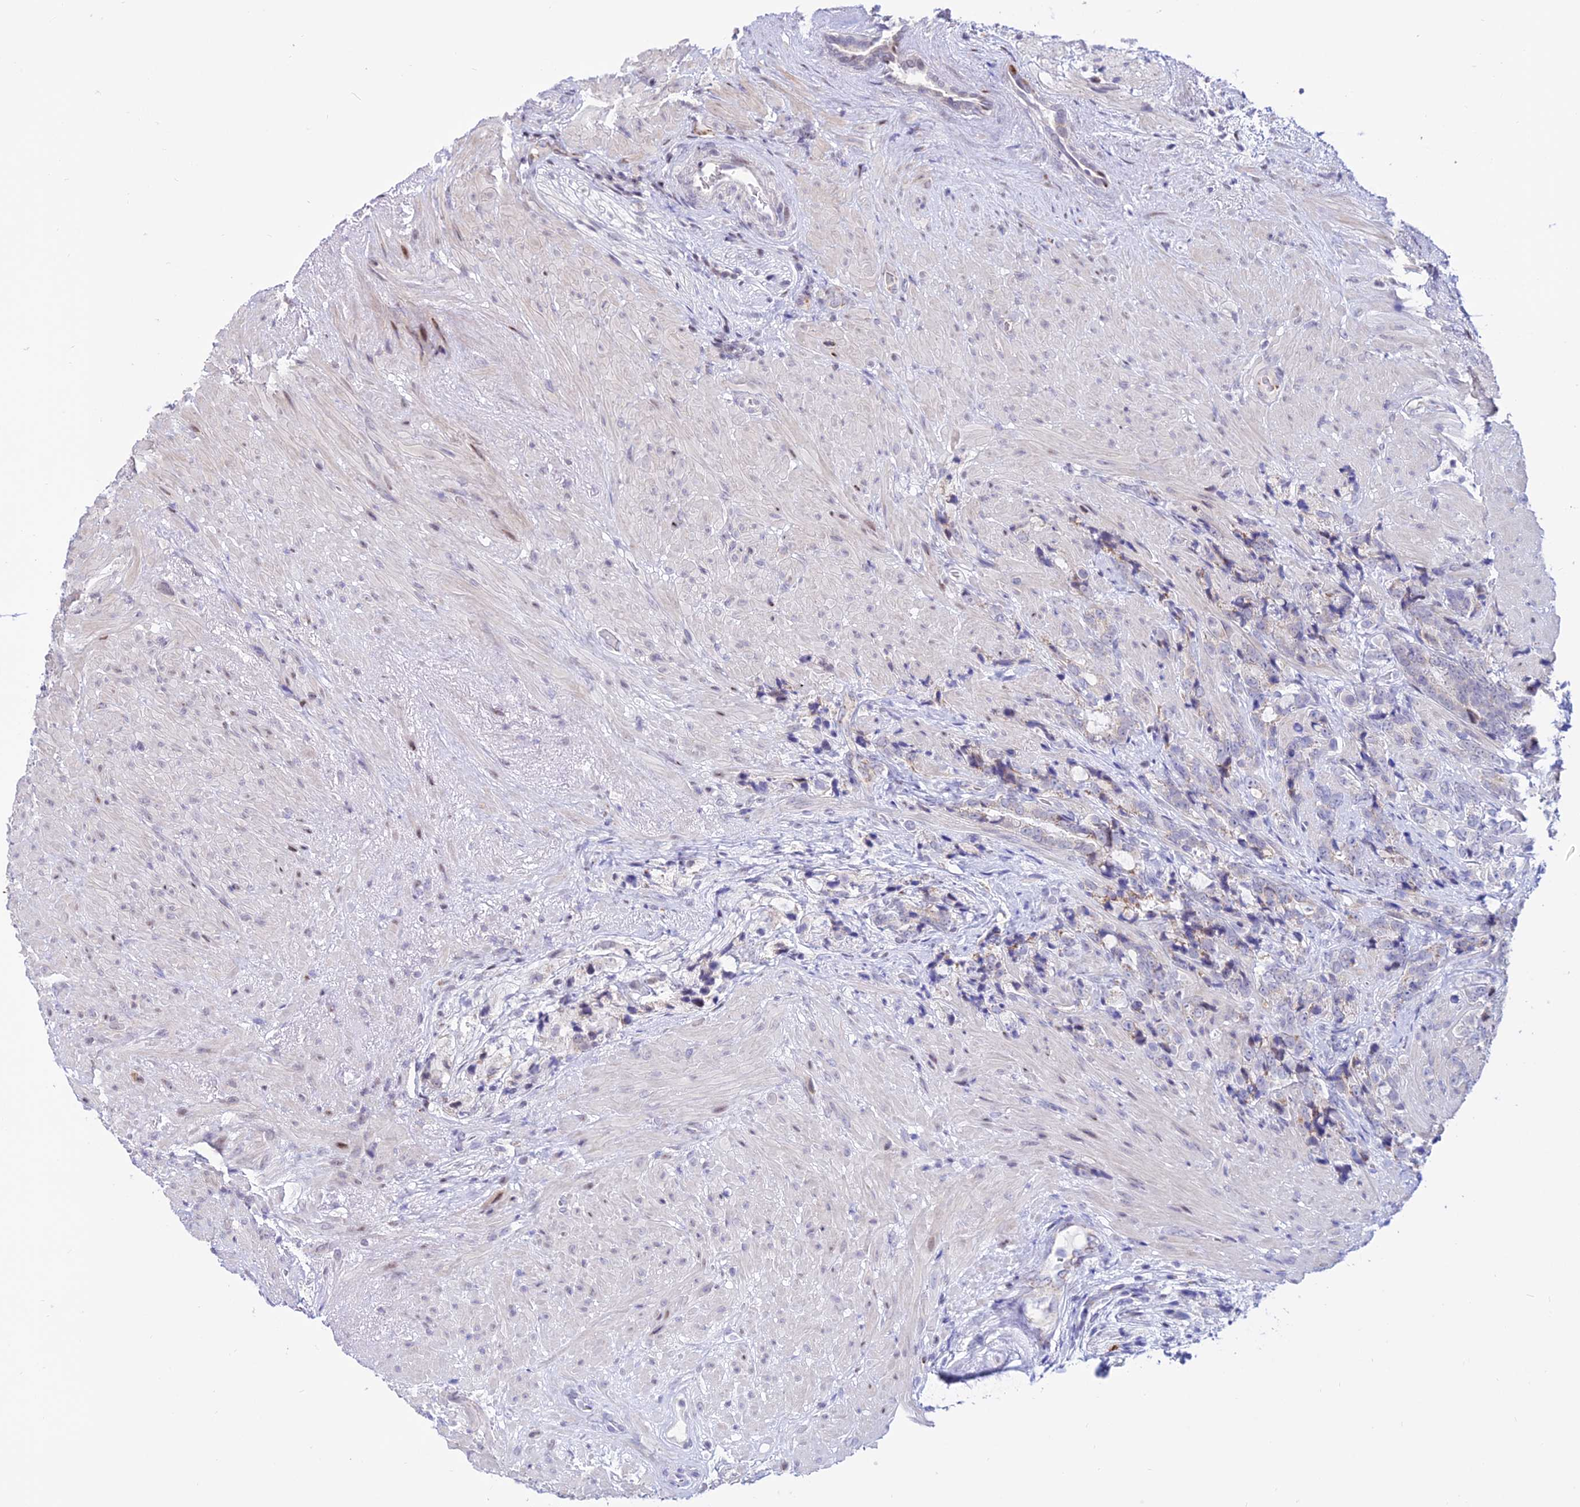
{"staining": {"intensity": "negative", "quantity": "none", "location": "none"}, "tissue": "prostate cancer", "cell_type": "Tumor cells", "image_type": "cancer", "snomed": [{"axis": "morphology", "description": "Adenocarcinoma, High grade"}, {"axis": "topography", "description": "Prostate"}], "caption": "Photomicrograph shows no protein positivity in tumor cells of prostate adenocarcinoma (high-grade) tissue.", "gene": "CIB3", "patient": {"sex": "male", "age": 74}}